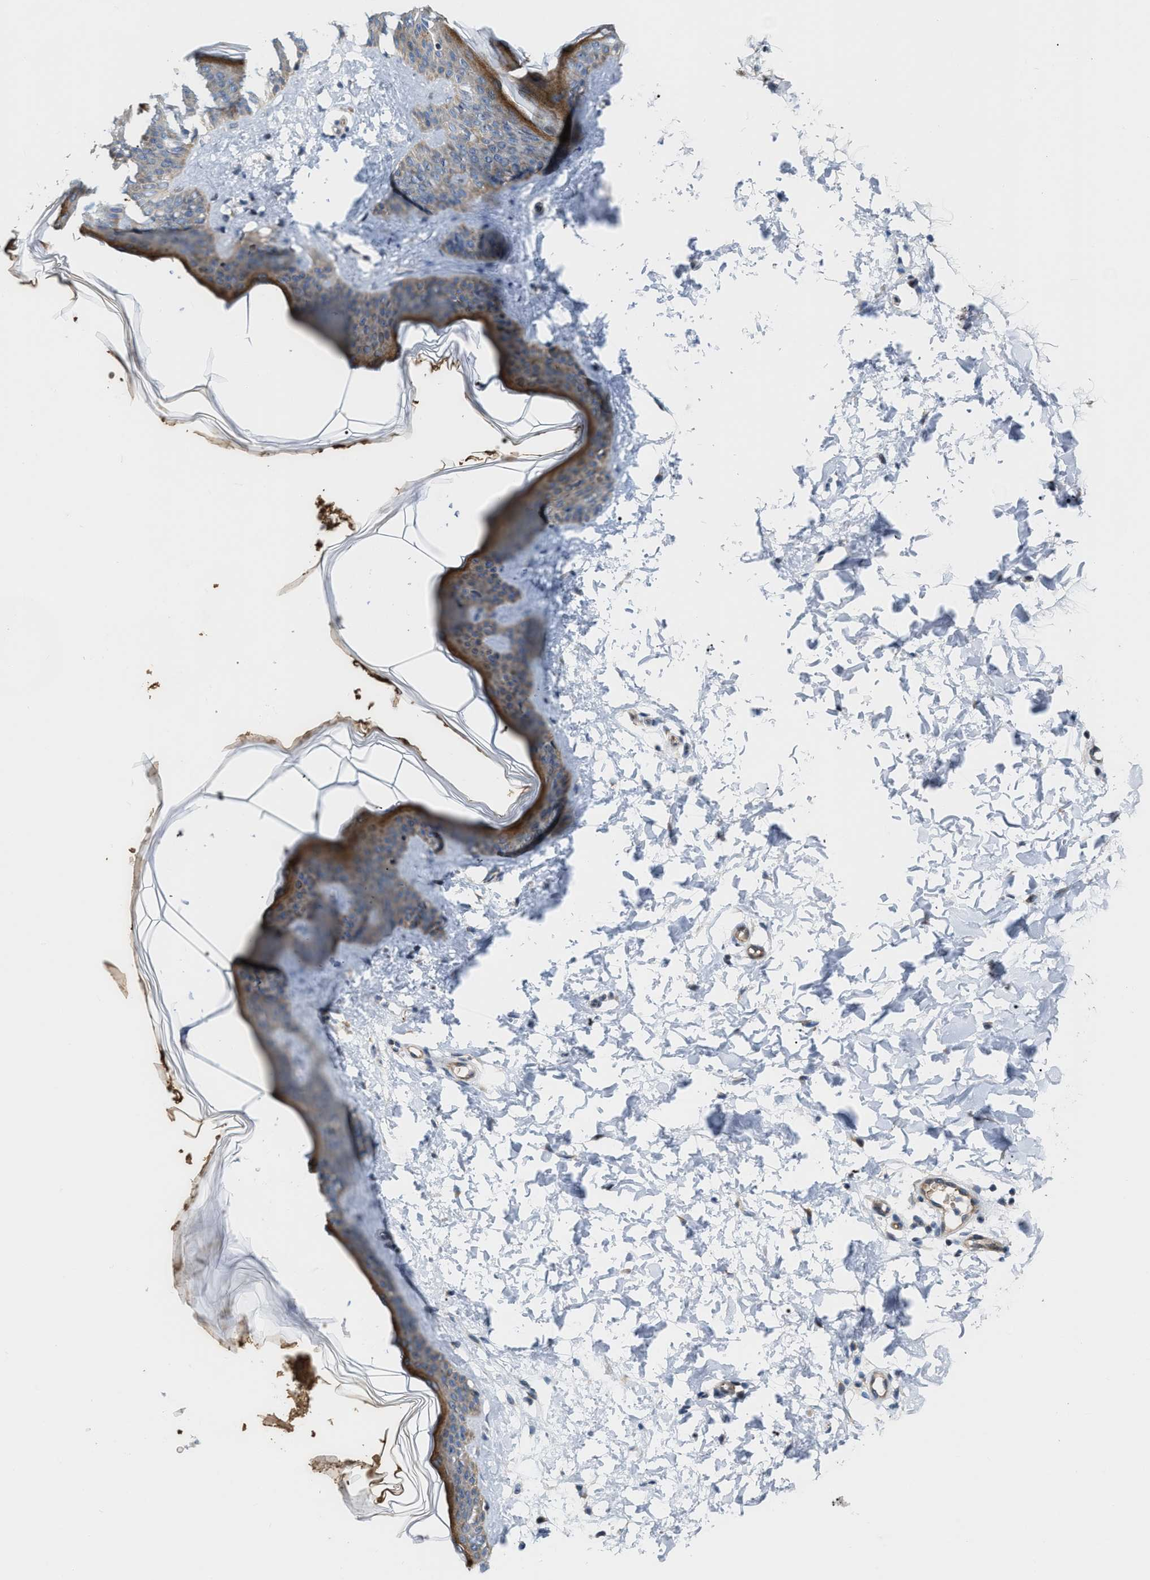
{"staining": {"intensity": "weak", "quantity": "25%-75%", "location": "cytoplasmic/membranous"}, "tissue": "skin", "cell_type": "Fibroblasts", "image_type": "normal", "snomed": [{"axis": "morphology", "description": "Normal tissue, NOS"}, {"axis": "topography", "description": "Skin"}], "caption": "Immunohistochemical staining of benign human skin displays low levels of weak cytoplasmic/membranous positivity in approximately 25%-75% of fibroblasts. (Stains: DAB in brown, nuclei in blue, Microscopy: brightfield microscopy at high magnification).", "gene": "POLR1F", "patient": {"sex": "female", "age": 17}}